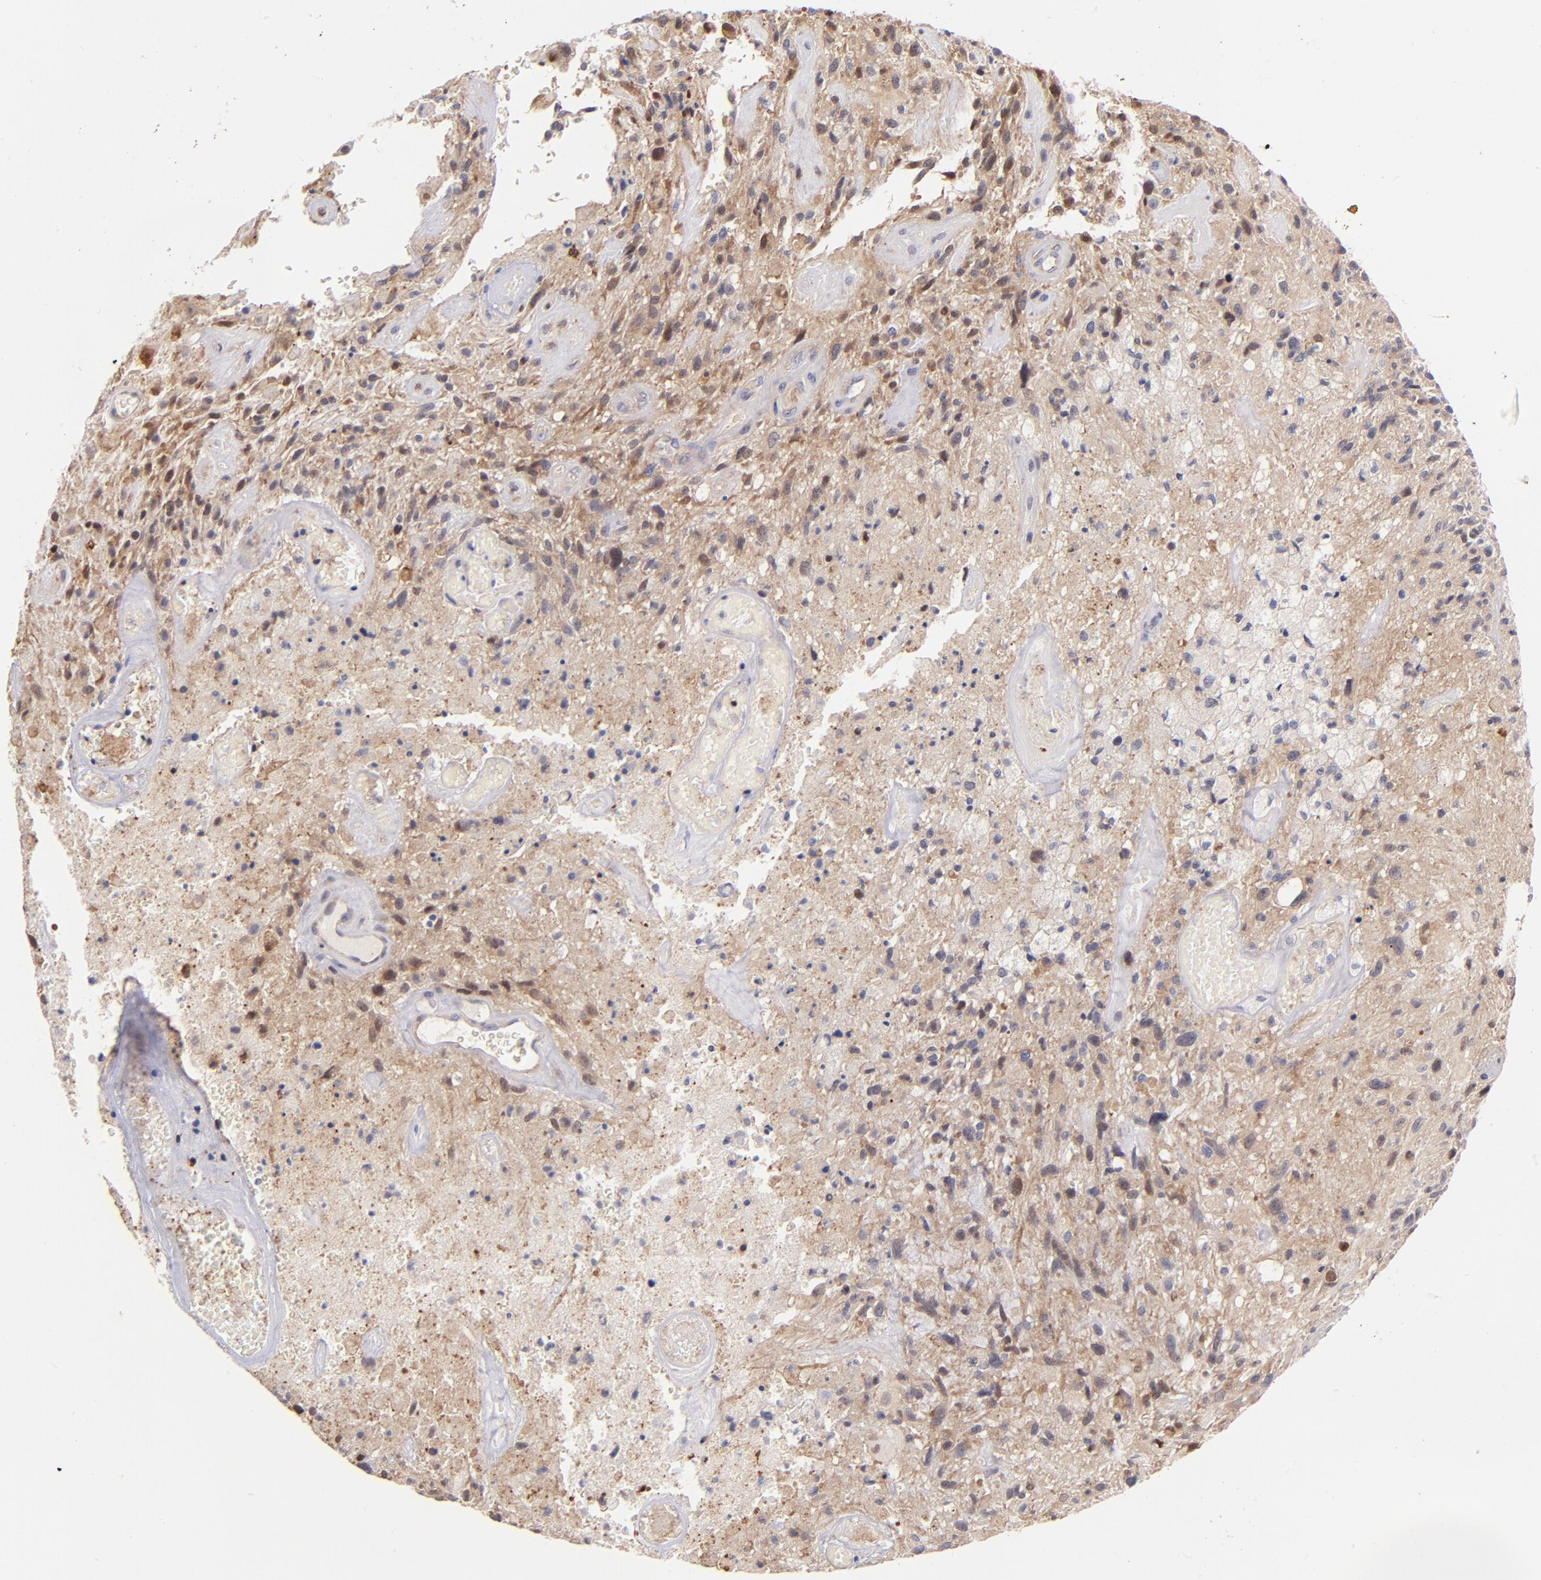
{"staining": {"intensity": "moderate", "quantity": "25%-75%", "location": "cytoplasmic/membranous,nuclear"}, "tissue": "glioma", "cell_type": "Tumor cells", "image_type": "cancer", "snomed": [{"axis": "morphology", "description": "Normal tissue, NOS"}, {"axis": "morphology", "description": "Glioma, malignant, High grade"}, {"axis": "topography", "description": "Cerebral cortex"}], "caption": "Immunohistochemical staining of human glioma displays medium levels of moderate cytoplasmic/membranous and nuclear protein staining in about 25%-75% of tumor cells. Using DAB (3,3'-diaminobenzidine) (brown) and hematoxylin (blue) stains, captured at high magnification using brightfield microscopy.", "gene": "YWHAB", "patient": {"sex": "male", "age": 75}}